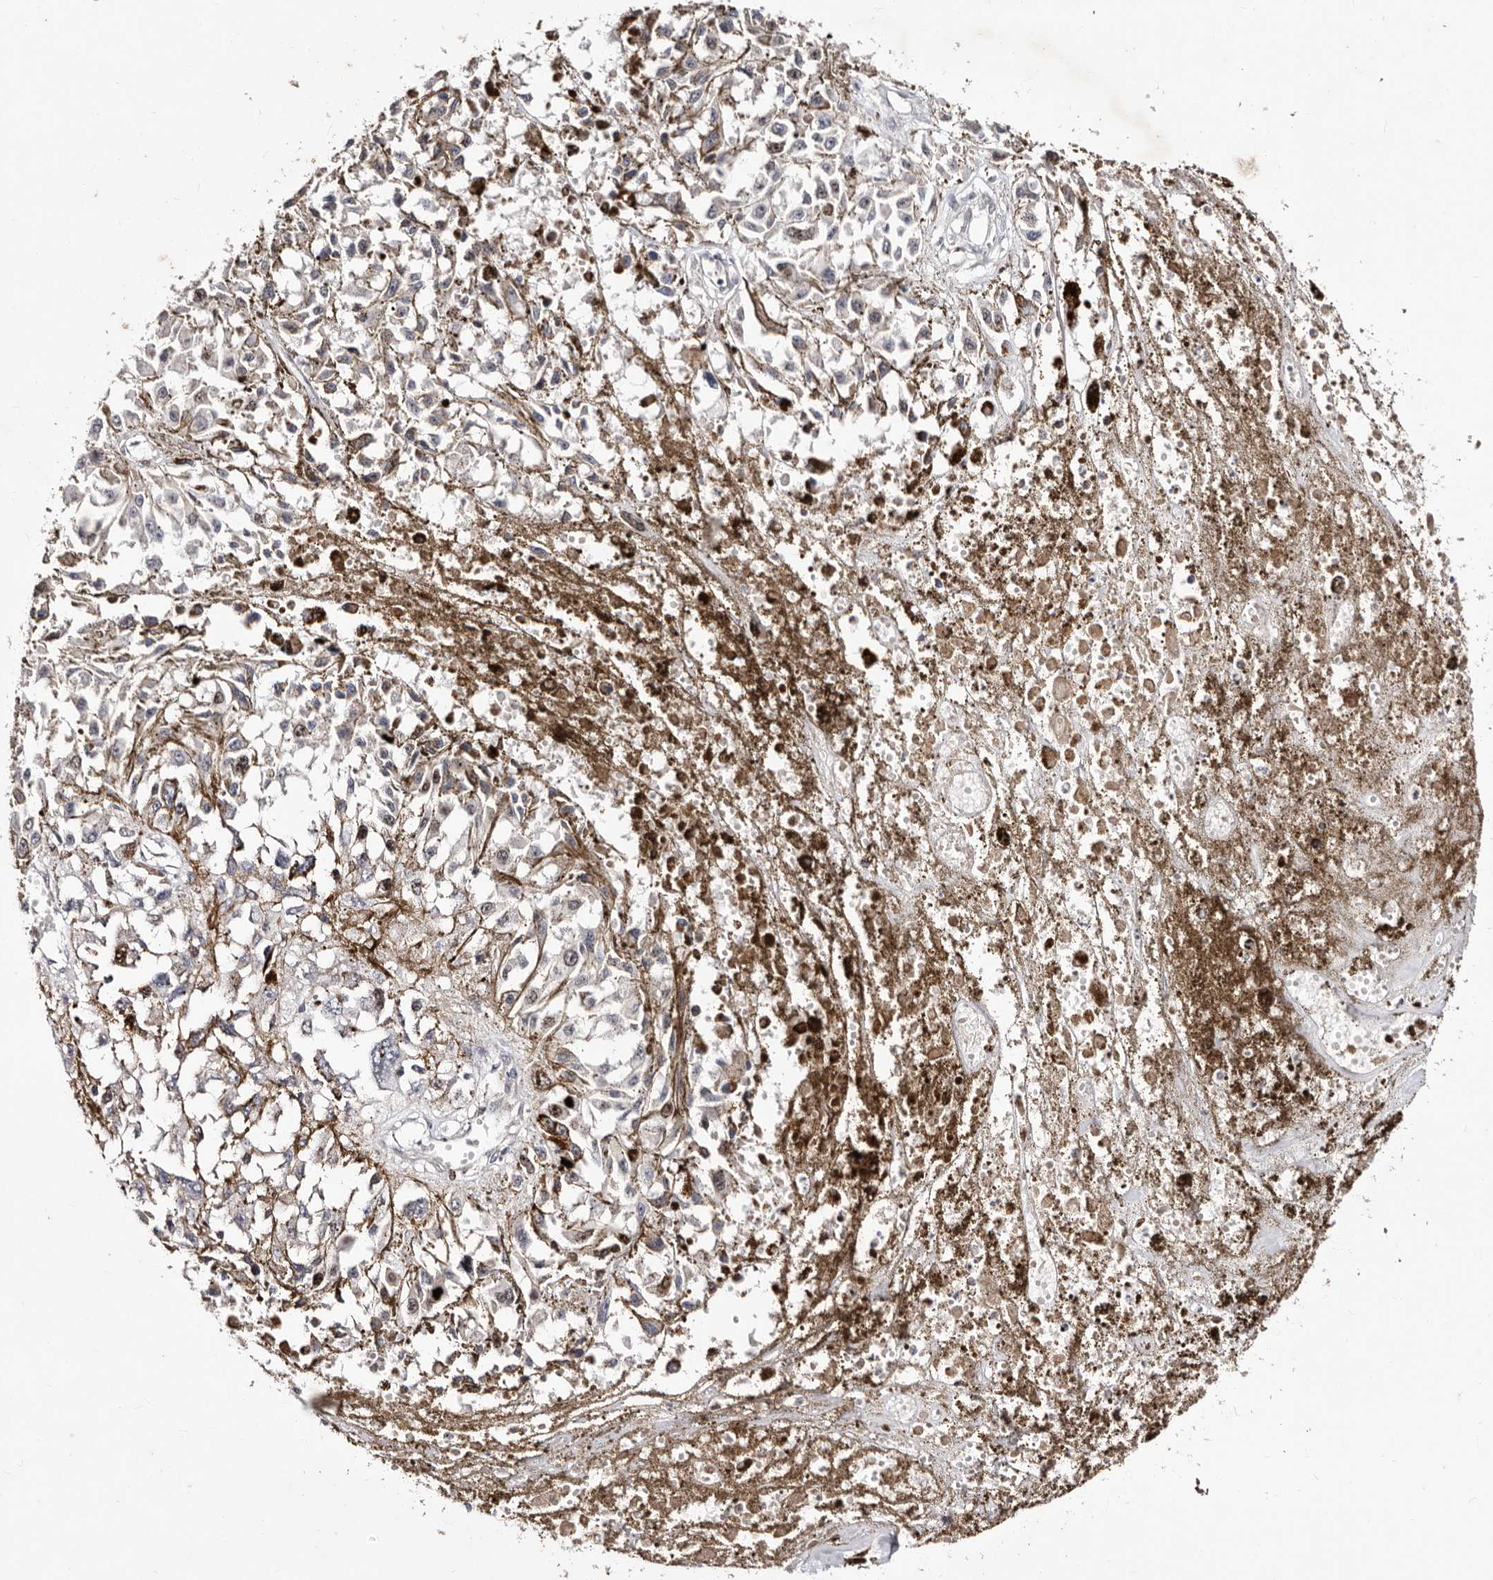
{"staining": {"intensity": "negative", "quantity": "none", "location": "none"}, "tissue": "melanoma", "cell_type": "Tumor cells", "image_type": "cancer", "snomed": [{"axis": "morphology", "description": "Malignant melanoma, Metastatic site"}, {"axis": "topography", "description": "Lymph node"}], "caption": "Immunohistochemistry (IHC) photomicrograph of human malignant melanoma (metastatic site) stained for a protein (brown), which exhibits no expression in tumor cells.", "gene": "CDCA8", "patient": {"sex": "male", "age": 59}}